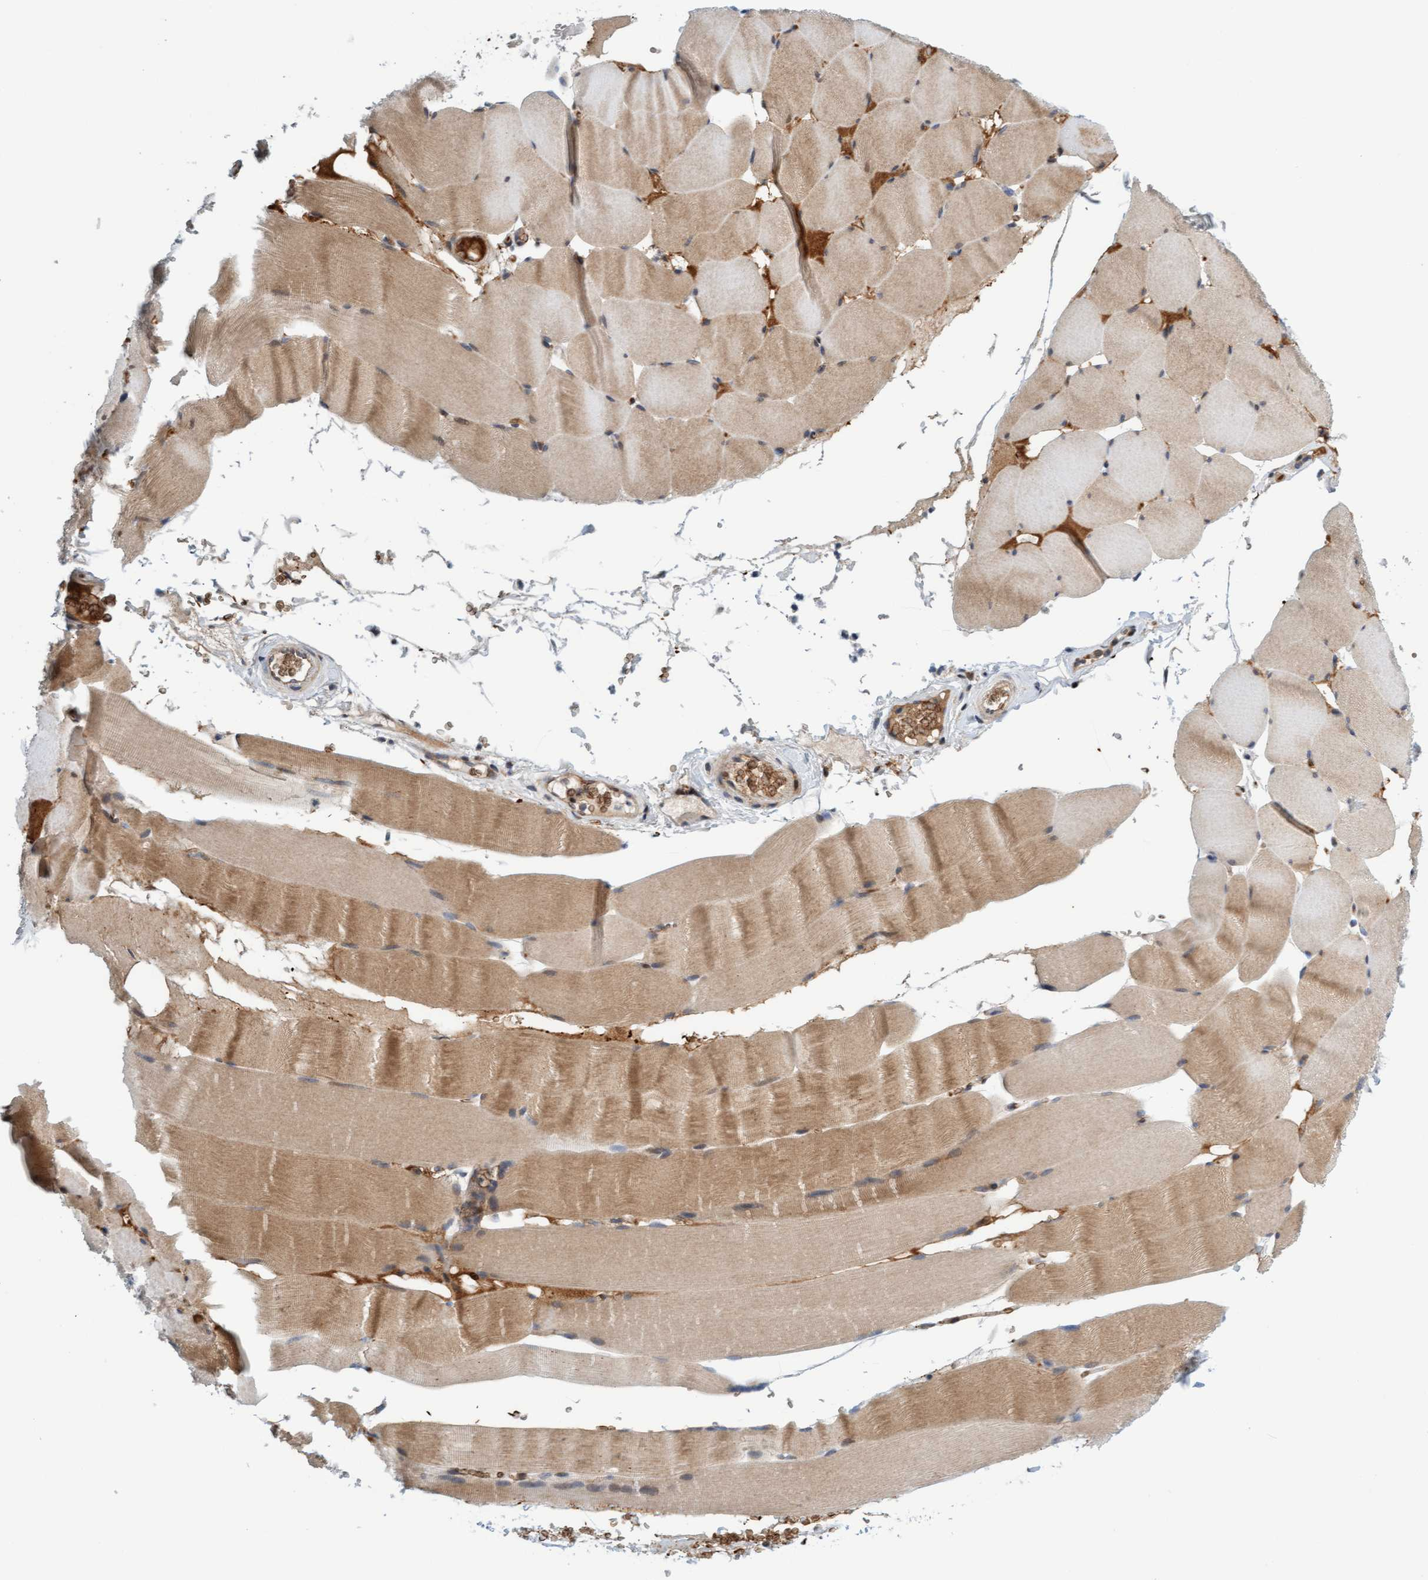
{"staining": {"intensity": "moderate", "quantity": ">75%", "location": "cytoplasmic/membranous"}, "tissue": "skeletal muscle", "cell_type": "Myocytes", "image_type": "normal", "snomed": [{"axis": "morphology", "description": "Normal tissue, NOS"}, {"axis": "topography", "description": "Skeletal muscle"}], "caption": "A high-resolution photomicrograph shows immunohistochemistry staining of unremarkable skeletal muscle, which shows moderate cytoplasmic/membranous positivity in approximately >75% of myocytes. (IHC, brightfield microscopy, high magnification).", "gene": "EIF4EBP1", "patient": {"sex": "male", "age": 62}}